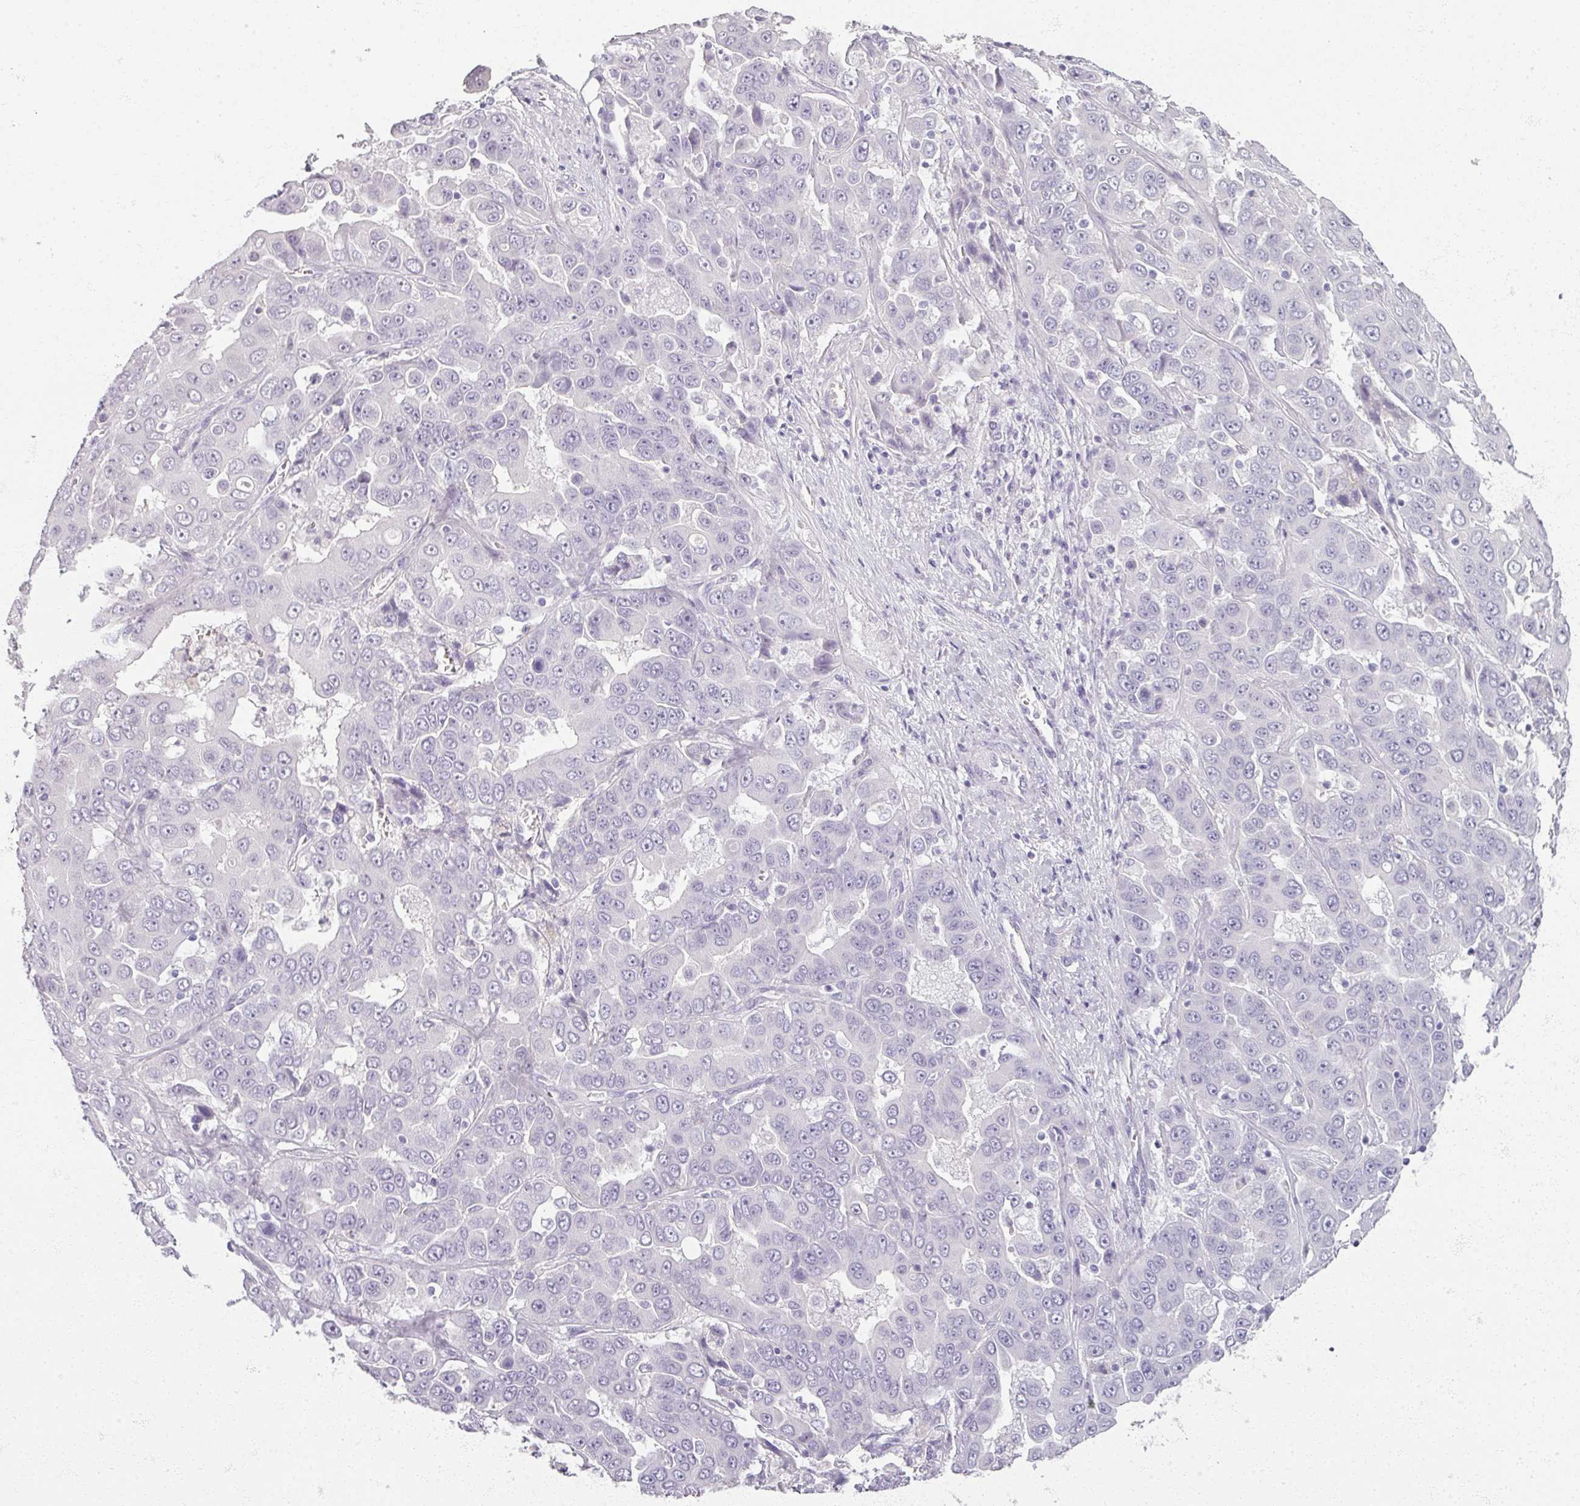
{"staining": {"intensity": "negative", "quantity": "none", "location": "none"}, "tissue": "liver cancer", "cell_type": "Tumor cells", "image_type": "cancer", "snomed": [{"axis": "morphology", "description": "Cholangiocarcinoma"}, {"axis": "topography", "description": "Liver"}], "caption": "IHC image of human cholangiocarcinoma (liver) stained for a protein (brown), which reveals no staining in tumor cells.", "gene": "RFPL2", "patient": {"sex": "female", "age": 52}}